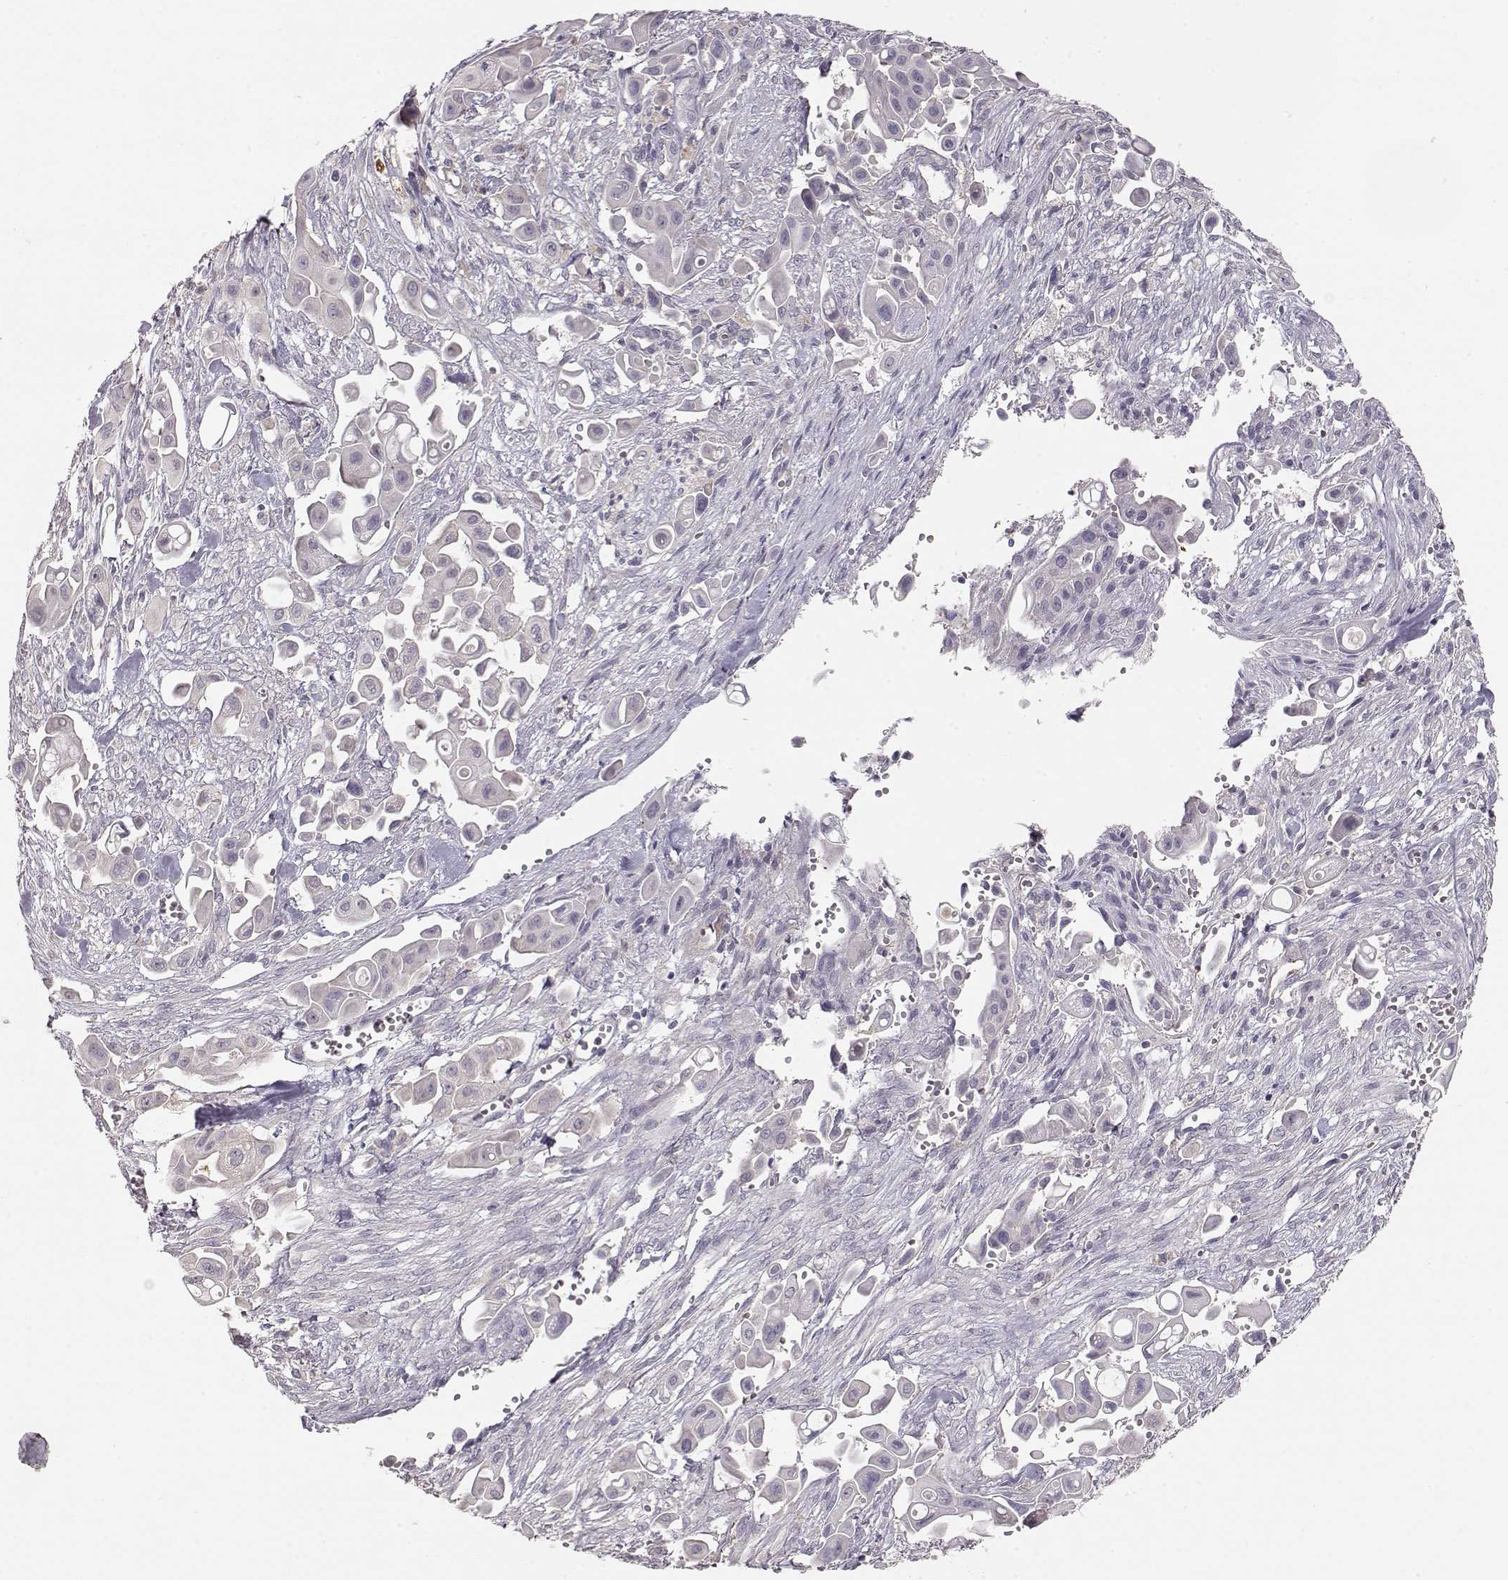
{"staining": {"intensity": "negative", "quantity": "none", "location": "none"}, "tissue": "pancreatic cancer", "cell_type": "Tumor cells", "image_type": "cancer", "snomed": [{"axis": "morphology", "description": "Adenocarcinoma, NOS"}, {"axis": "topography", "description": "Pancreas"}], "caption": "Tumor cells show no significant positivity in adenocarcinoma (pancreatic).", "gene": "ARHGAP8", "patient": {"sex": "male", "age": 50}}